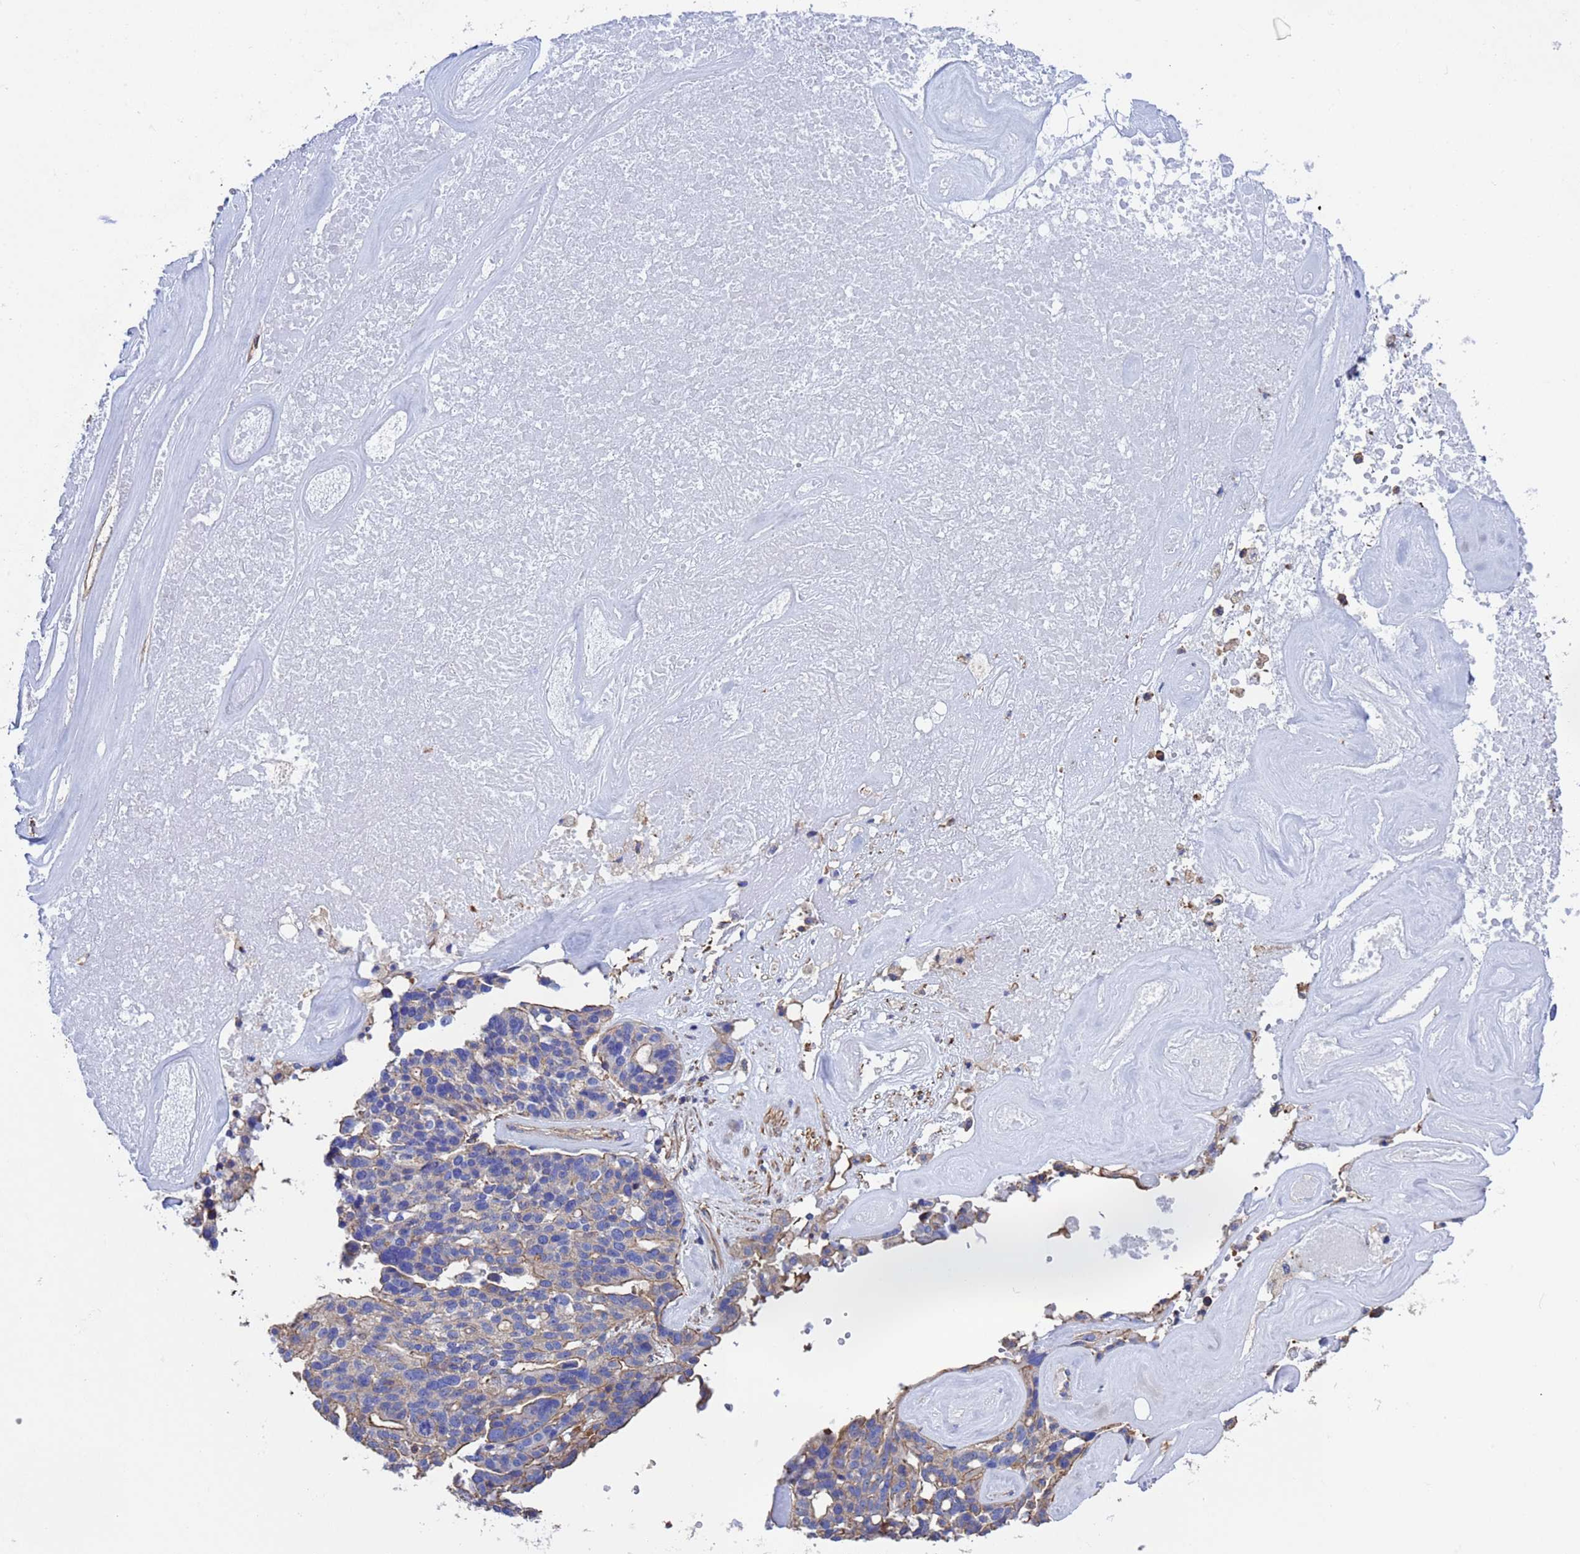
{"staining": {"intensity": "weak", "quantity": "<25%", "location": "cytoplasmic/membranous"}, "tissue": "ovarian cancer", "cell_type": "Tumor cells", "image_type": "cancer", "snomed": [{"axis": "morphology", "description": "Cystadenocarcinoma, serous, NOS"}, {"axis": "topography", "description": "Ovary"}], "caption": "High magnification brightfield microscopy of ovarian cancer stained with DAB (brown) and counterstained with hematoxylin (blue): tumor cells show no significant staining.", "gene": "MYL12A", "patient": {"sex": "female", "age": 59}}